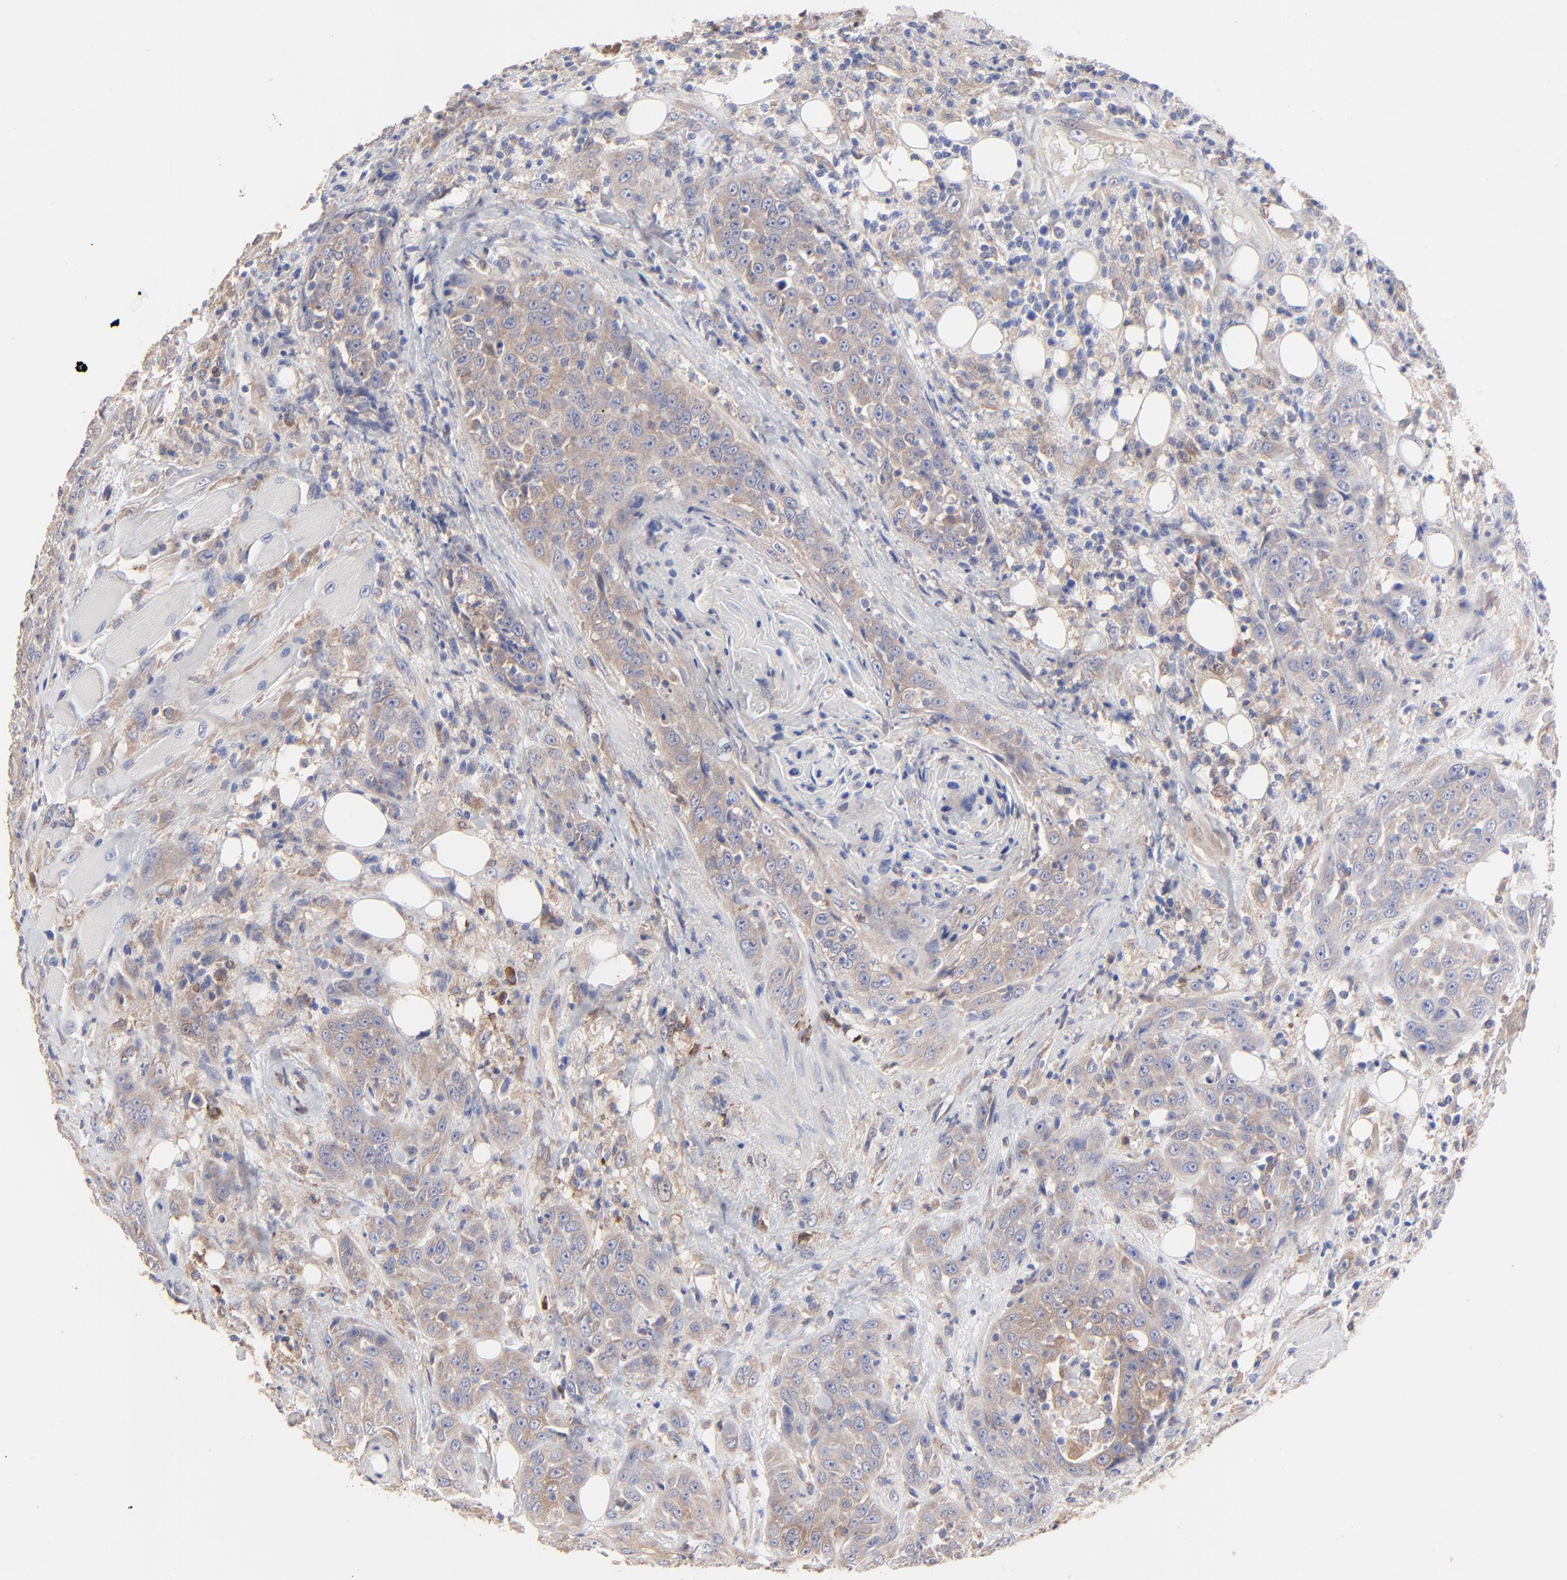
{"staining": {"intensity": "moderate", "quantity": ">75%", "location": "cytoplasmic/membranous"}, "tissue": "head and neck cancer", "cell_type": "Tumor cells", "image_type": "cancer", "snomed": [{"axis": "morphology", "description": "Squamous cell carcinoma, NOS"}, {"axis": "topography", "description": "Head-Neck"}], "caption": "A brown stain labels moderate cytoplasmic/membranous positivity of a protein in squamous cell carcinoma (head and neck) tumor cells. (DAB (3,3'-diaminobenzidine) = brown stain, brightfield microscopy at high magnification).", "gene": "PPFIBP2", "patient": {"sex": "female", "age": 84}}